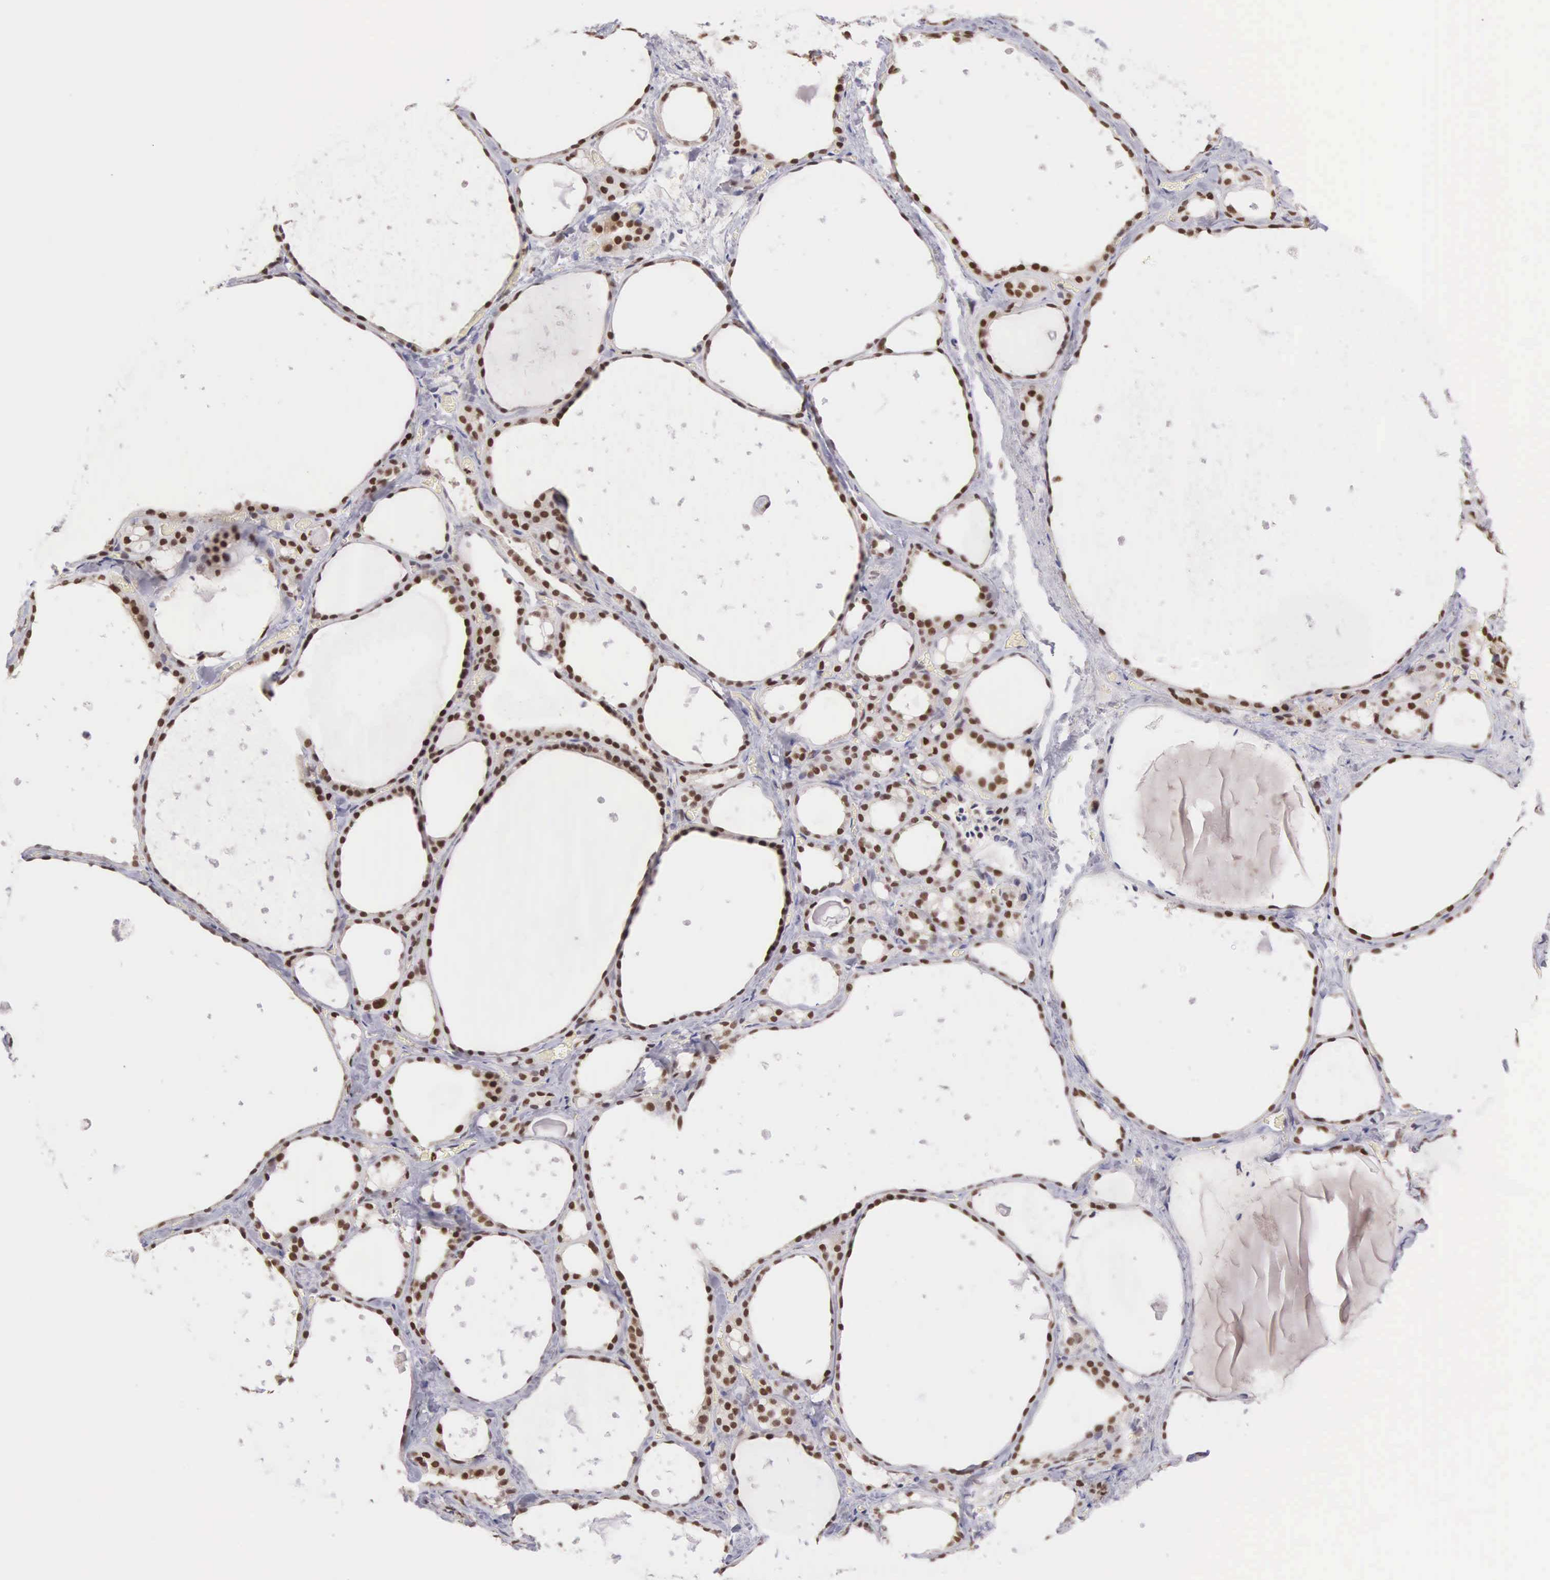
{"staining": {"intensity": "strong", "quantity": ">75%", "location": "nuclear"}, "tissue": "thyroid gland", "cell_type": "Glandular cells", "image_type": "normal", "snomed": [{"axis": "morphology", "description": "Normal tissue, NOS"}, {"axis": "topography", "description": "Thyroid gland"}], "caption": "A high-resolution micrograph shows immunohistochemistry staining of normal thyroid gland, which demonstrates strong nuclear expression in approximately >75% of glandular cells.", "gene": "GRK3", "patient": {"sex": "male", "age": 76}}